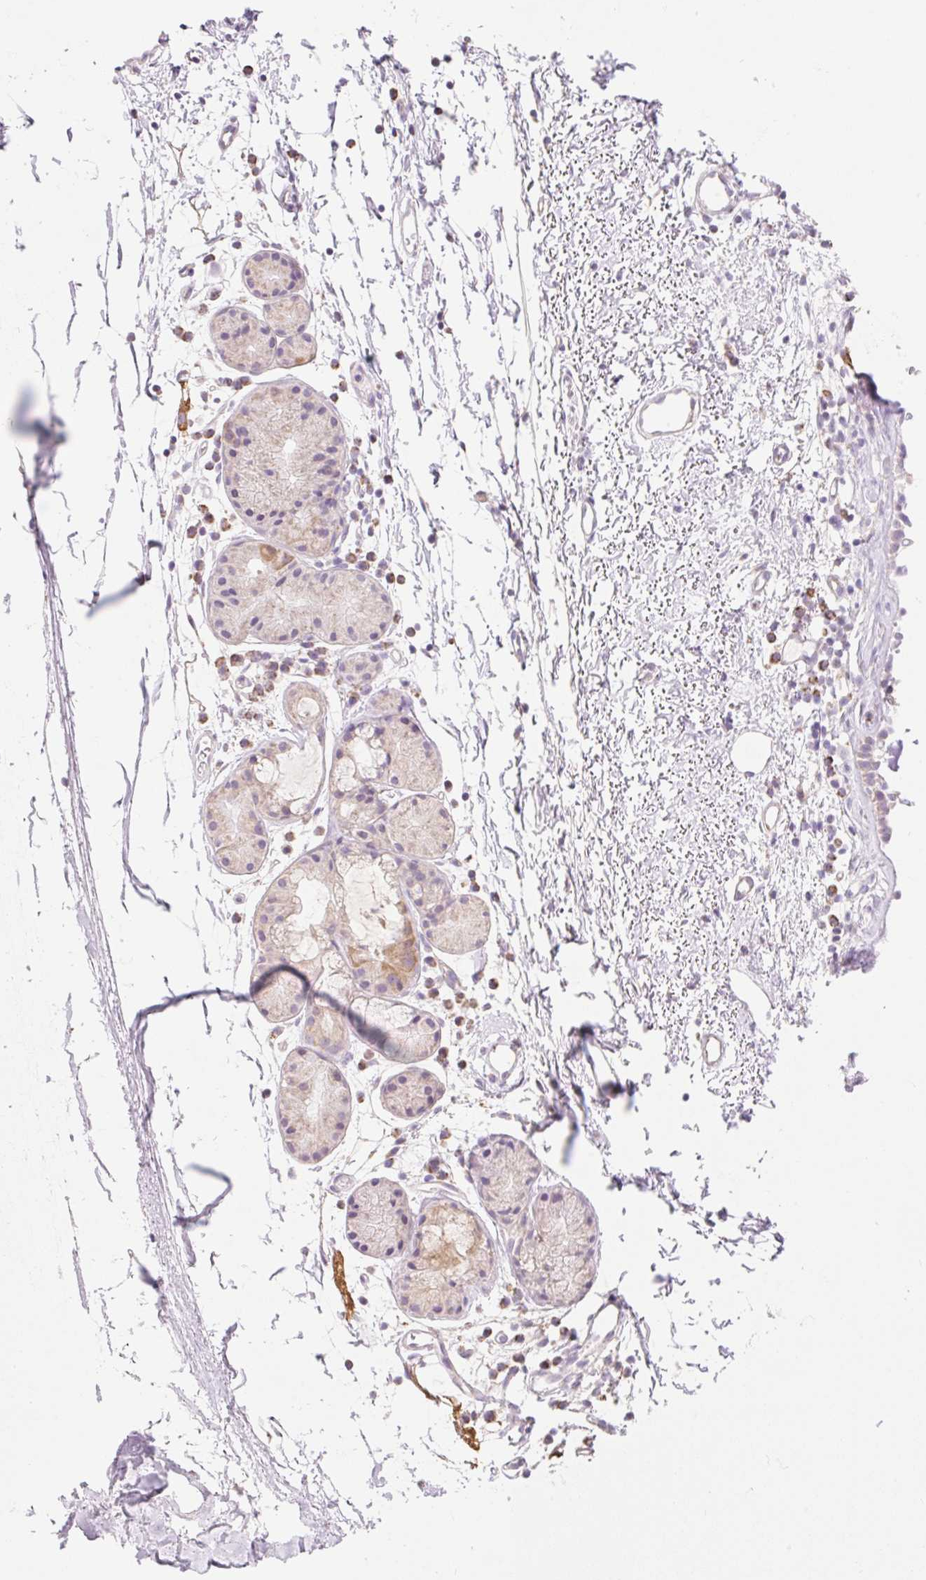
{"staining": {"intensity": "weak", "quantity": "25%-75%", "location": "cytoplasmic/membranous"}, "tissue": "adipose tissue", "cell_type": "Adipocytes", "image_type": "normal", "snomed": [{"axis": "morphology", "description": "Normal tissue, NOS"}, {"axis": "topography", "description": "Cartilage tissue"}, {"axis": "topography", "description": "Nasopharynx"}], "caption": "Protein staining by immunohistochemistry displays weak cytoplasmic/membranous expression in approximately 25%-75% of adipocytes in unremarkable adipose tissue. (DAB (3,3'-diaminobenzidine) IHC with brightfield microscopy, high magnification).", "gene": "DHX35", "patient": {"sex": "male", "age": 56}}